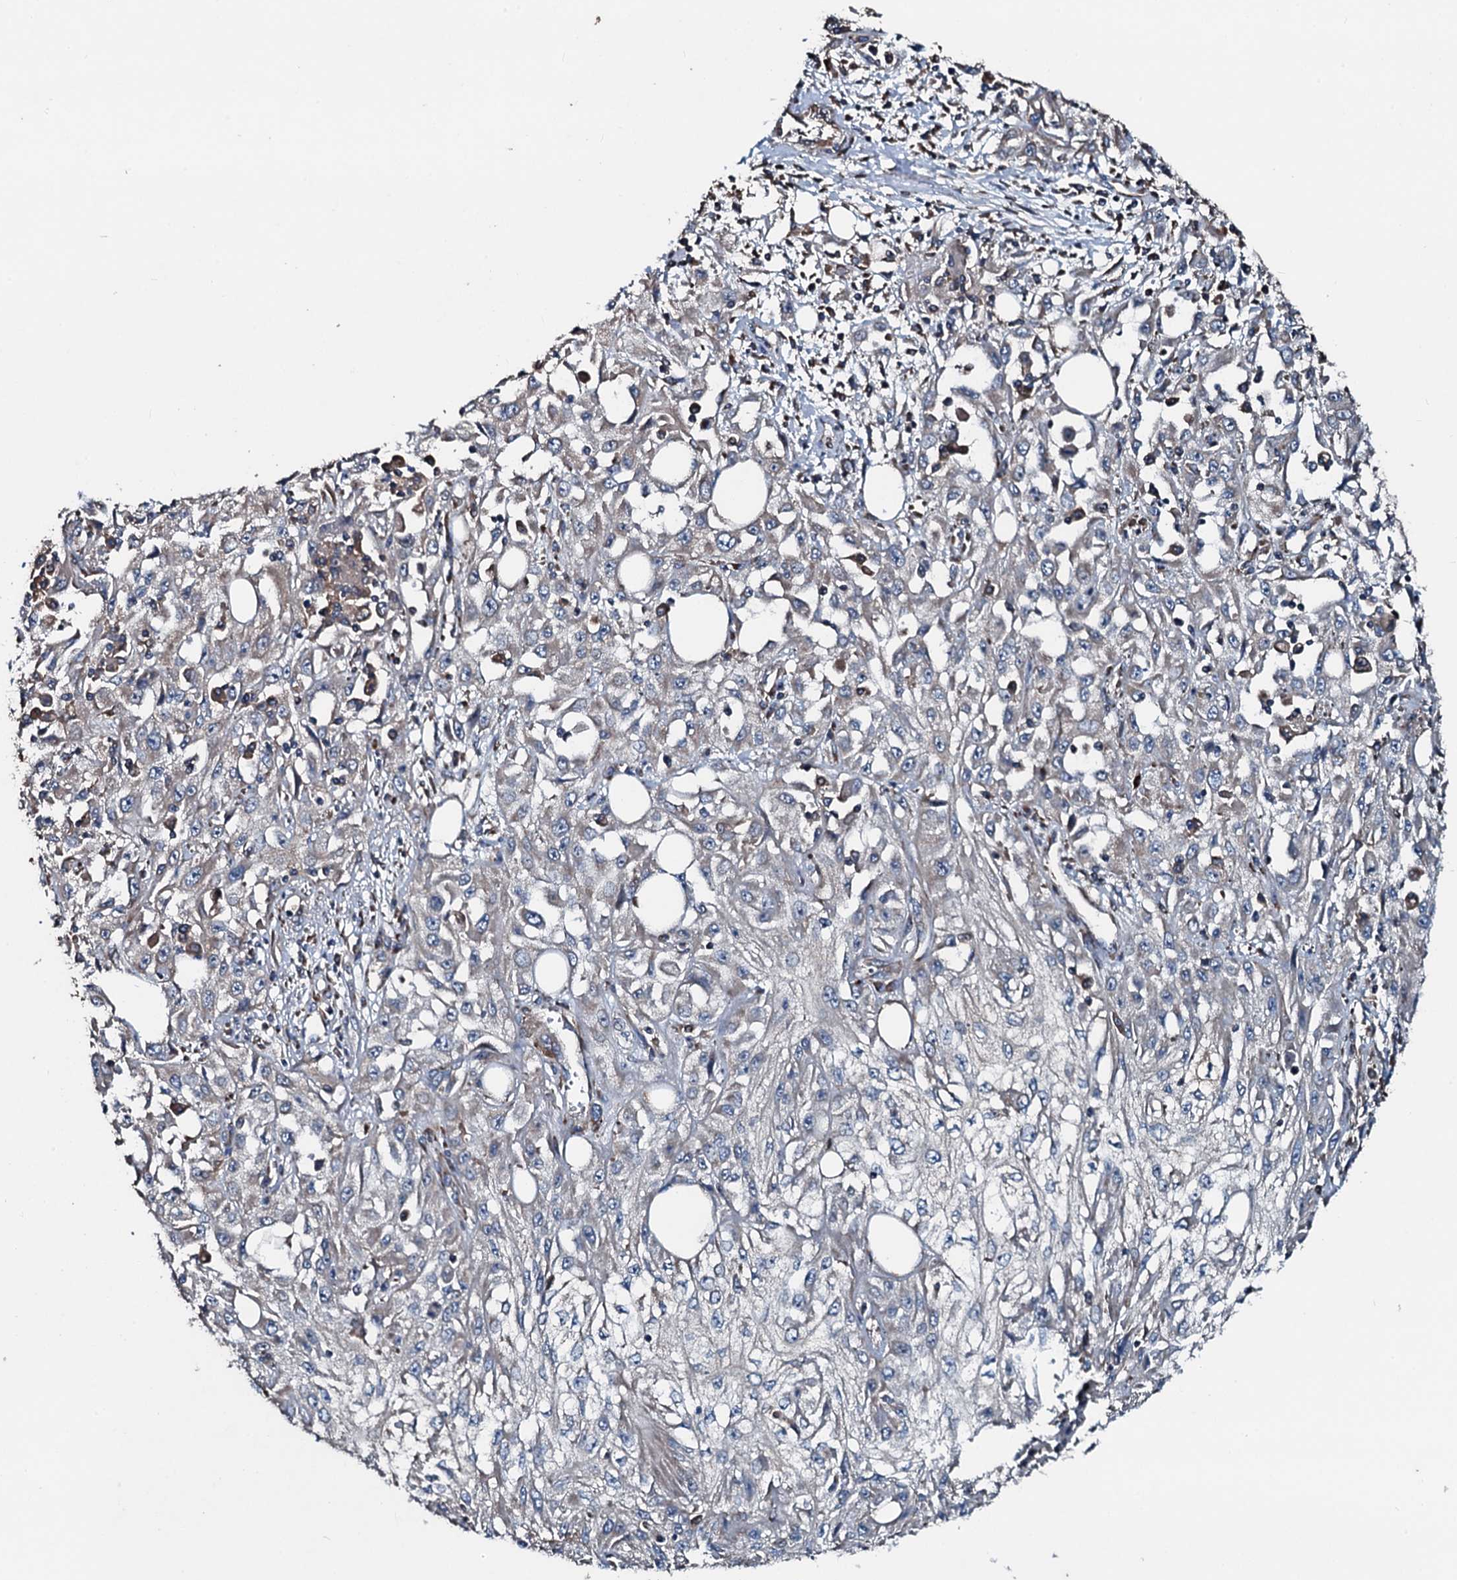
{"staining": {"intensity": "negative", "quantity": "none", "location": "none"}, "tissue": "skin cancer", "cell_type": "Tumor cells", "image_type": "cancer", "snomed": [{"axis": "morphology", "description": "Squamous cell carcinoma, NOS"}, {"axis": "morphology", "description": "Squamous cell carcinoma, metastatic, NOS"}, {"axis": "topography", "description": "Skin"}, {"axis": "topography", "description": "Lymph node"}], "caption": "Immunohistochemistry micrograph of neoplastic tissue: squamous cell carcinoma (skin) stained with DAB demonstrates no significant protein staining in tumor cells.", "gene": "ACSS3", "patient": {"sex": "male", "age": 75}}